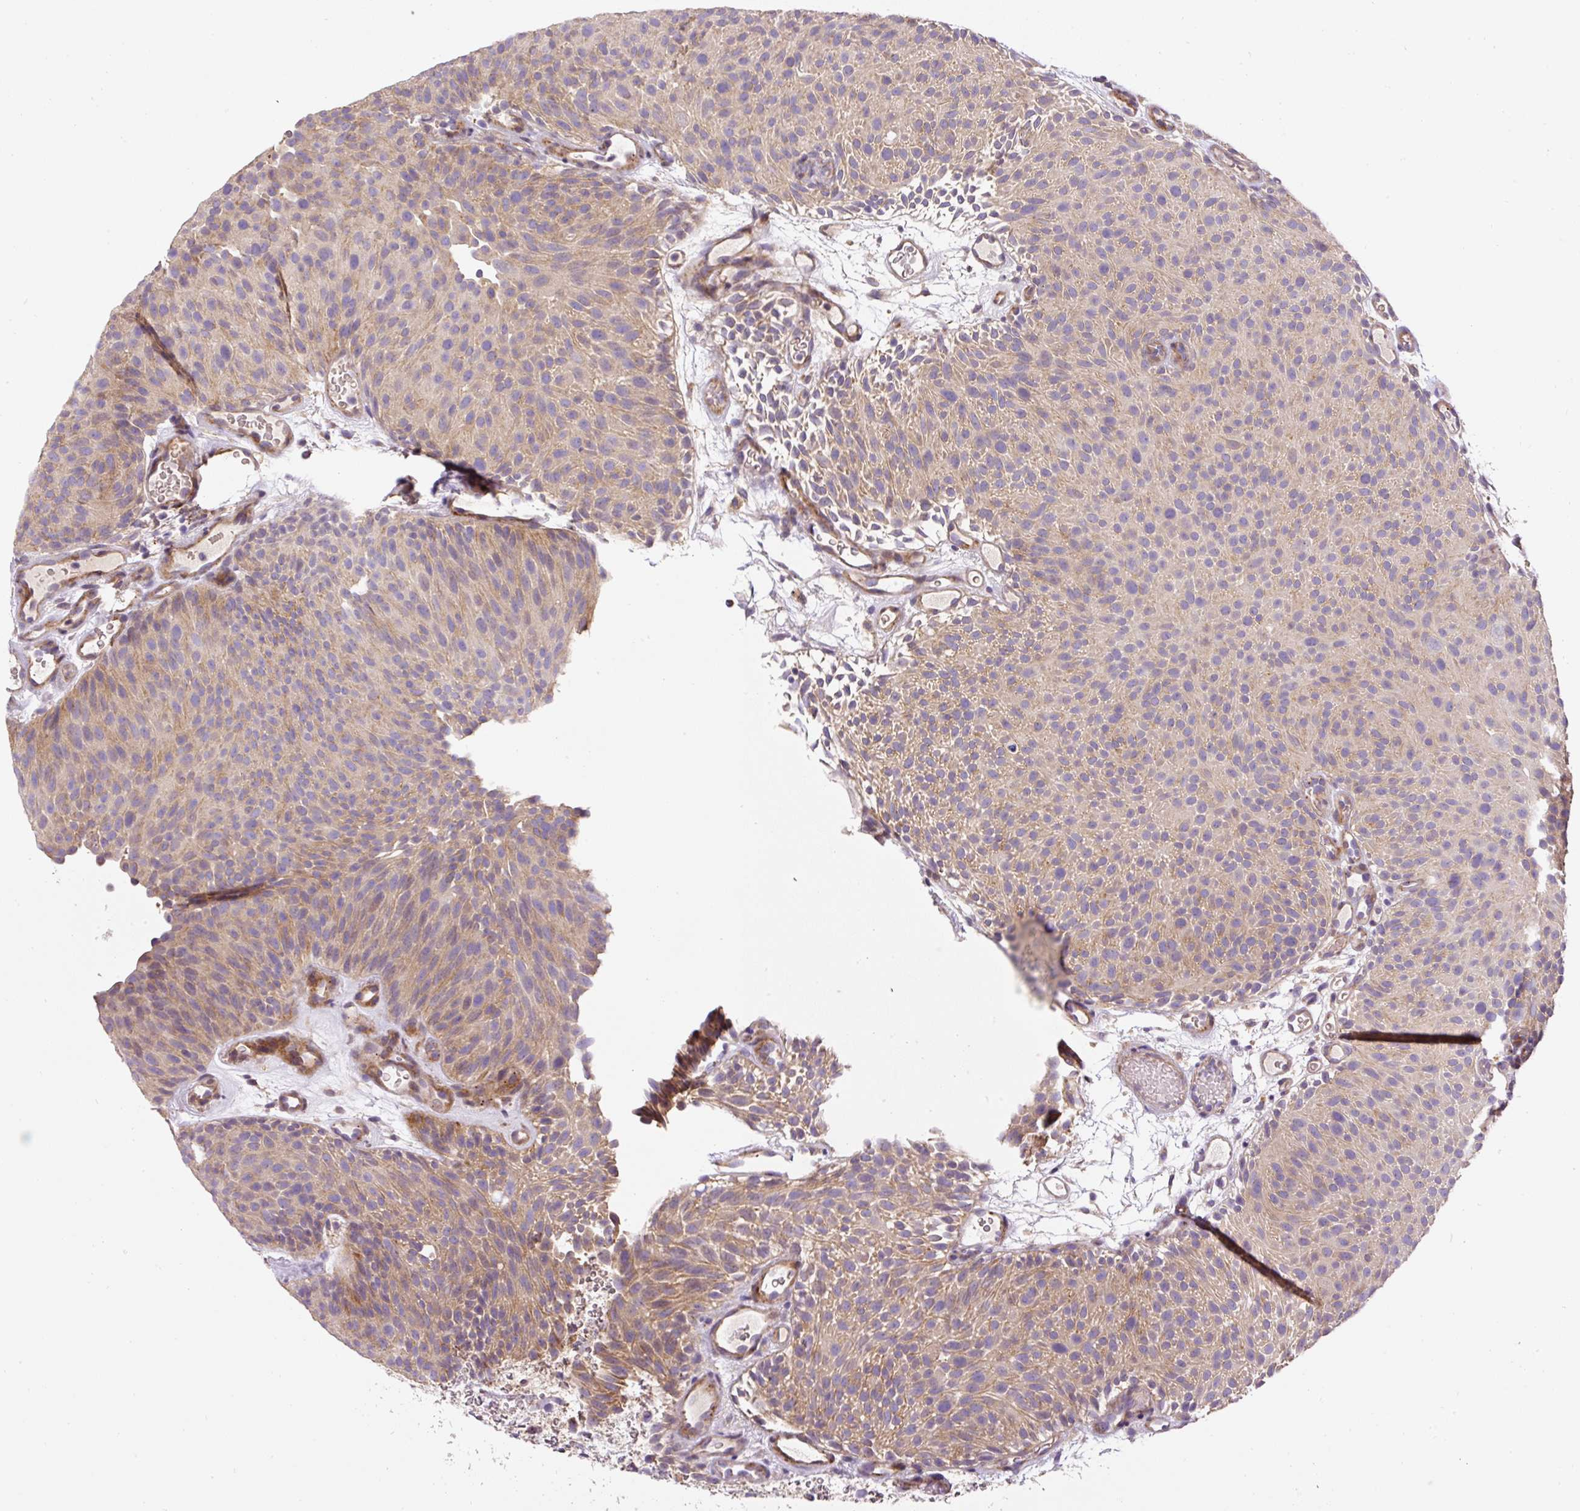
{"staining": {"intensity": "moderate", "quantity": "25%-75%", "location": "cytoplasmic/membranous"}, "tissue": "urothelial cancer", "cell_type": "Tumor cells", "image_type": "cancer", "snomed": [{"axis": "morphology", "description": "Urothelial carcinoma, Low grade"}, {"axis": "topography", "description": "Urinary bladder"}], "caption": "Protein analysis of urothelial carcinoma (low-grade) tissue reveals moderate cytoplasmic/membranous staining in approximately 25%-75% of tumor cells.", "gene": "RNF170", "patient": {"sex": "male", "age": 78}}